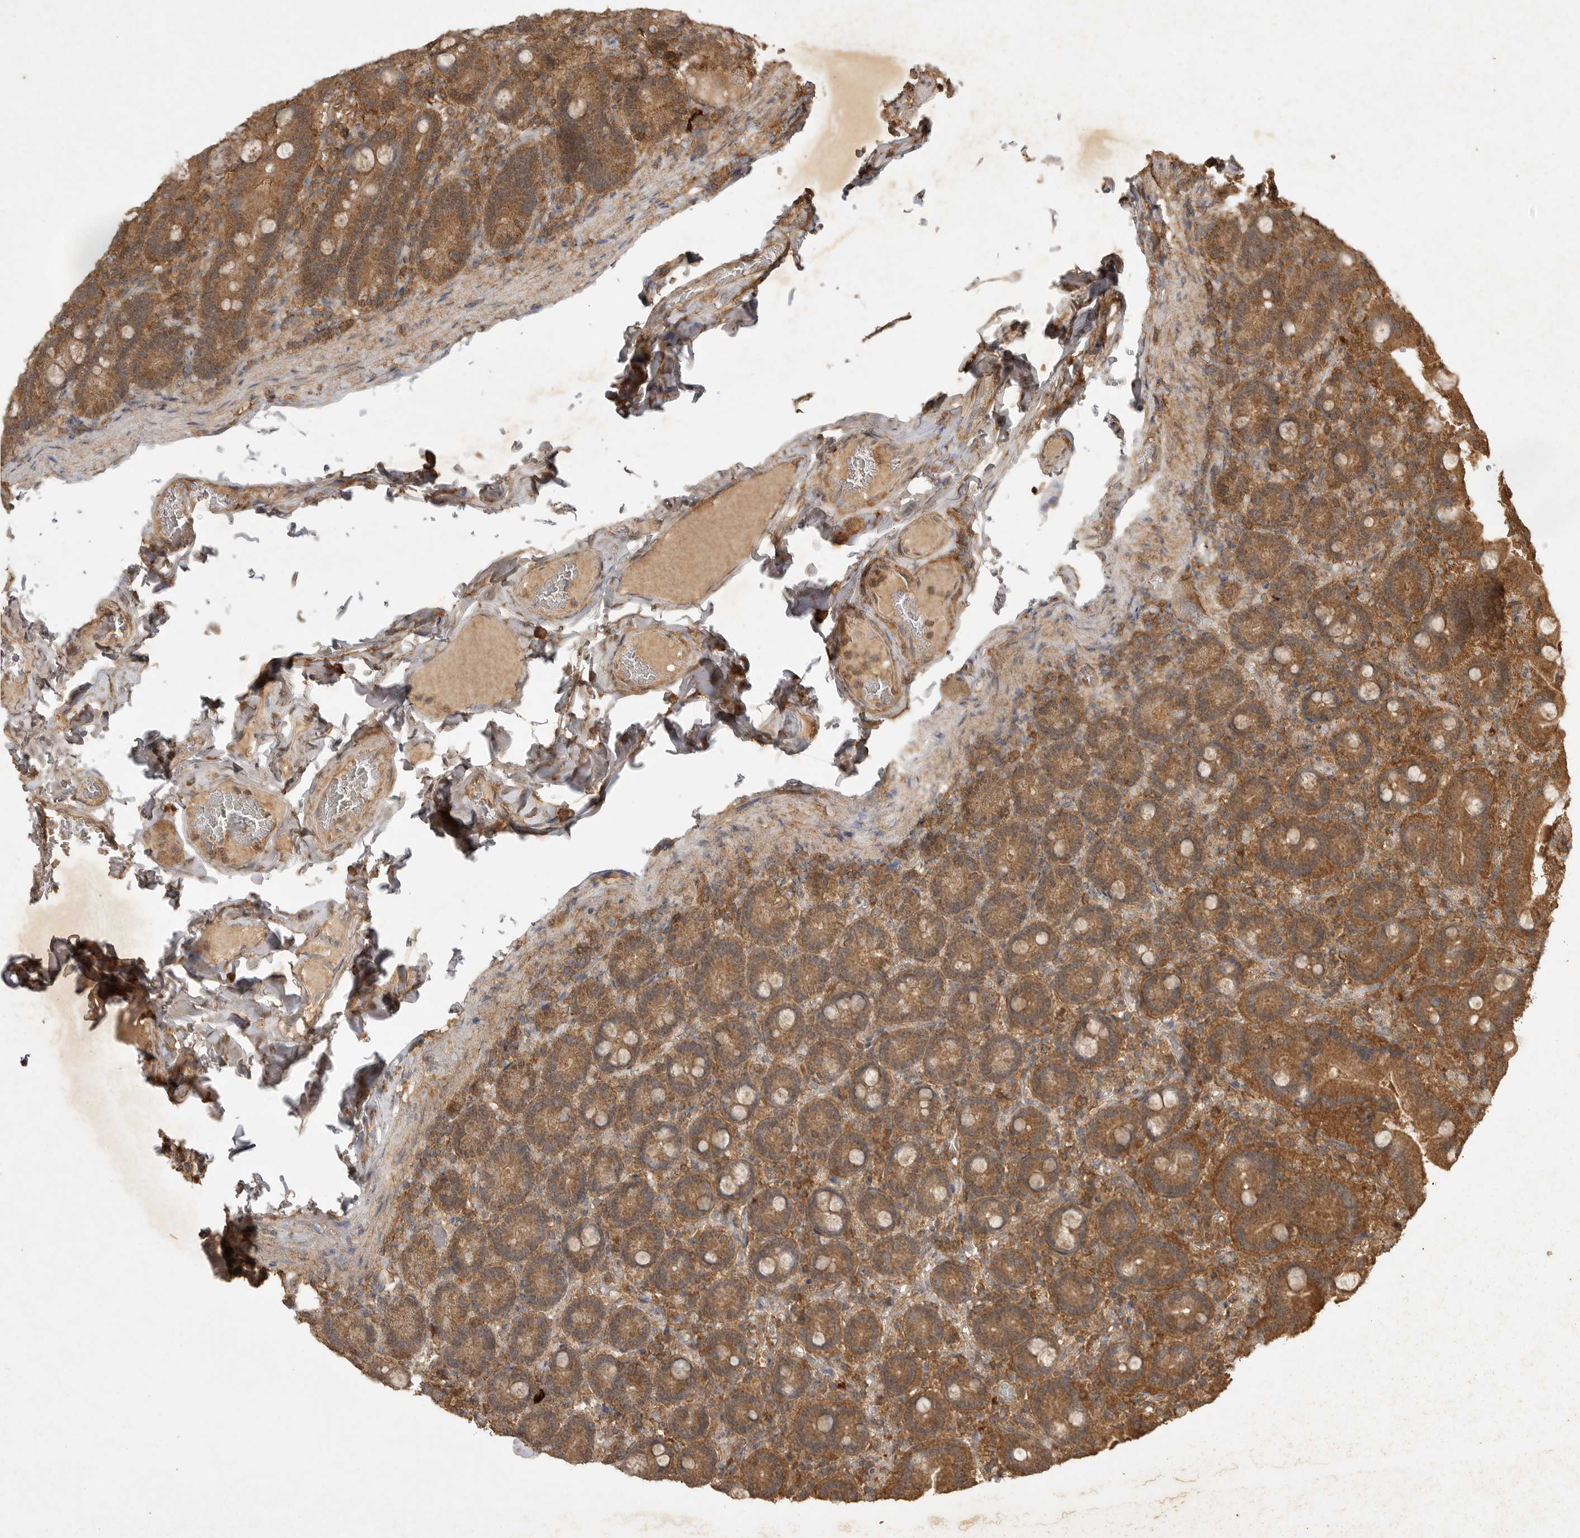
{"staining": {"intensity": "moderate", "quantity": ">75%", "location": "cytoplasmic/membranous"}, "tissue": "duodenum", "cell_type": "Glandular cells", "image_type": "normal", "snomed": [{"axis": "morphology", "description": "Normal tissue, NOS"}, {"axis": "topography", "description": "Duodenum"}], "caption": "Immunohistochemical staining of unremarkable duodenum reveals moderate cytoplasmic/membranous protein staining in about >75% of glandular cells.", "gene": "ICOSLG", "patient": {"sex": "female", "age": 62}}